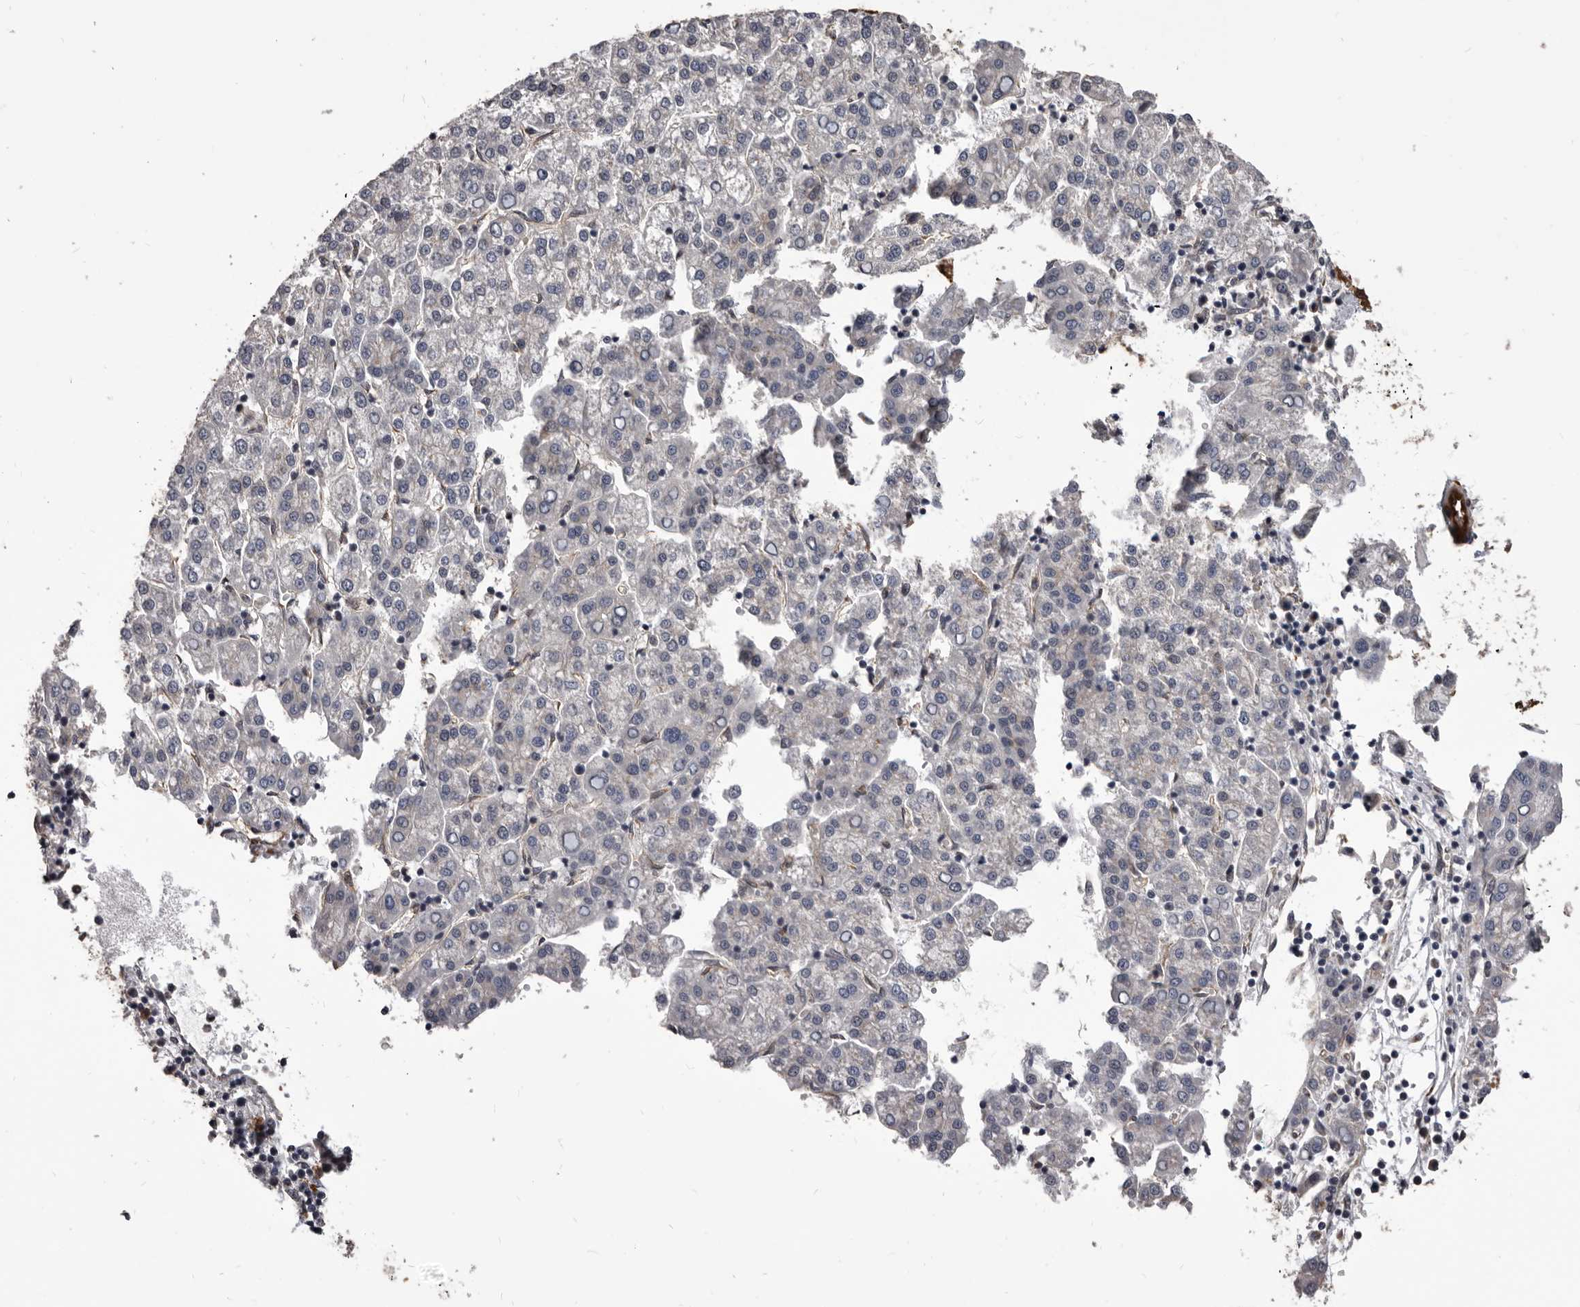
{"staining": {"intensity": "weak", "quantity": "<25%", "location": "cytoplasmic/membranous"}, "tissue": "liver cancer", "cell_type": "Tumor cells", "image_type": "cancer", "snomed": [{"axis": "morphology", "description": "Carcinoma, Hepatocellular, NOS"}, {"axis": "topography", "description": "Liver"}], "caption": "High magnification brightfield microscopy of liver cancer stained with DAB (3,3'-diaminobenzidine) (brown) and counterstained with hematoxylin (blue): tumor cells show no significant positivity.", "gene": "ADAMTS20", "patient": {"sex": "female", "age": 58}}